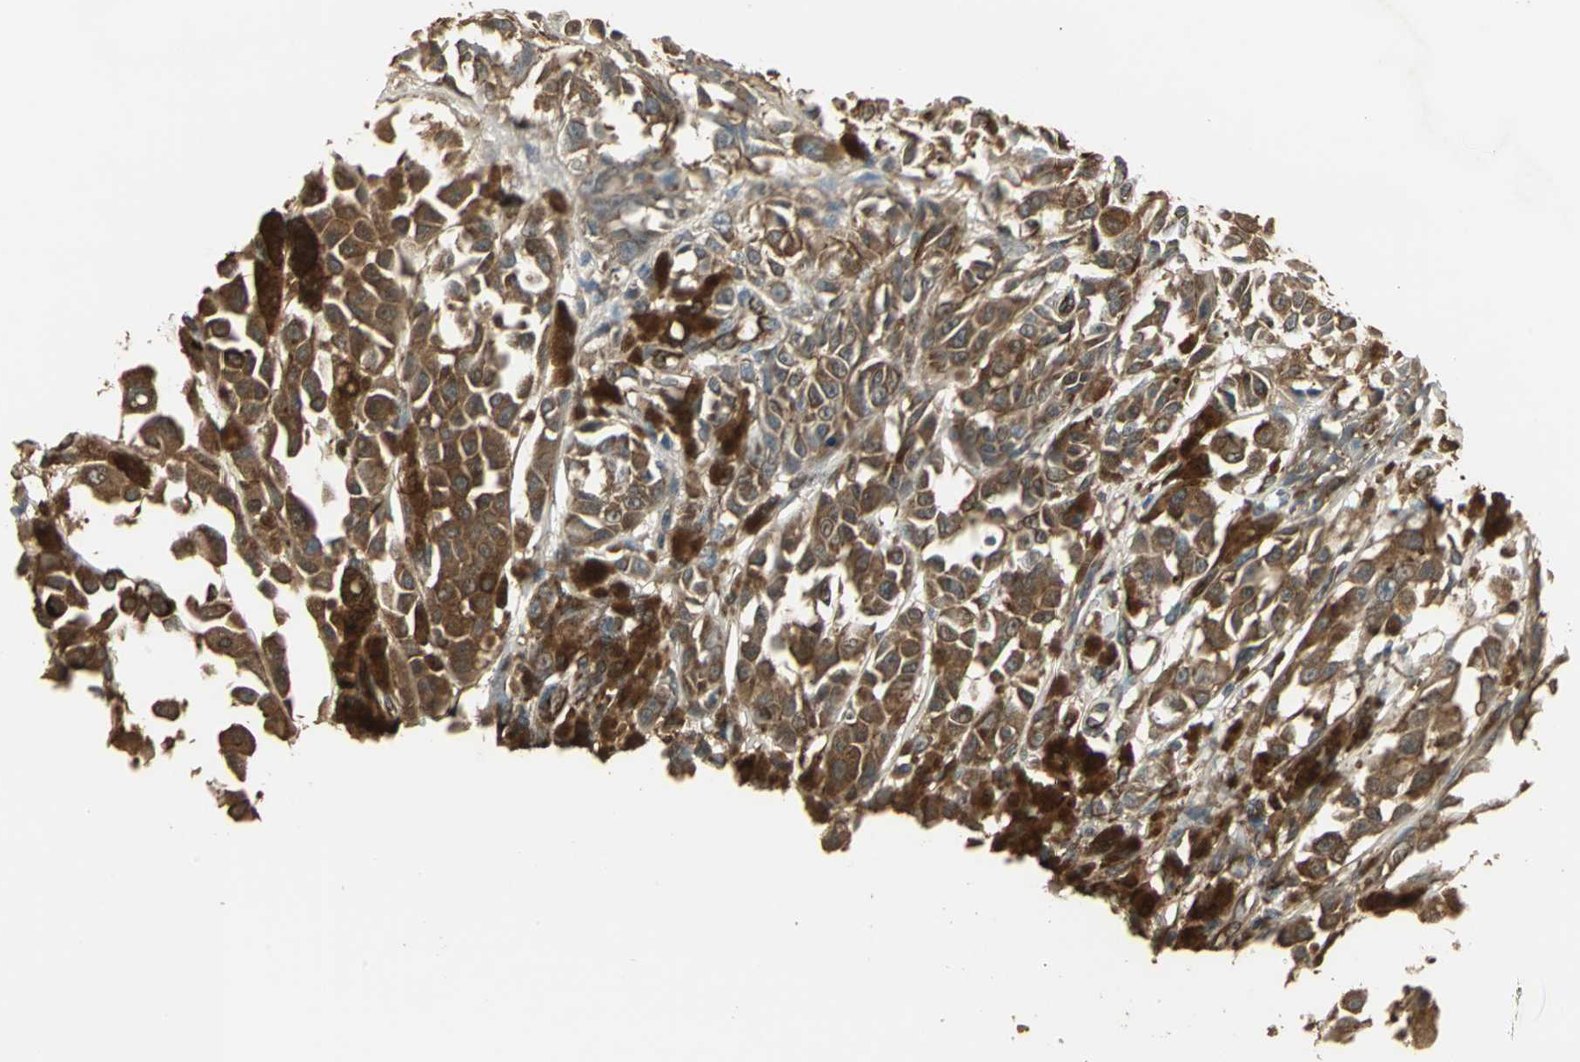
{"staining": {"intensity": "moderate", "quantity": ">75%", "location": "cytoplasmic/membranous"}, "tissue": "melanoma", "cell_type": "Tumor cells", "image_type": "cancer", "snomed": [{"axis": "morphology", "description": "Malignant melanoma, NOS"}, {"axis": "topography", "description": "Skin"}], "caption": "DAB (3,3'-diaminobenzidine) immunohistochemical staining of human malignant melanoma displays moderate cytoplasmic/membranous protein staining in about >75% of tumor cells.", "gene": "PRXL2B", "patient": {"sex": "female", "age": 38}}